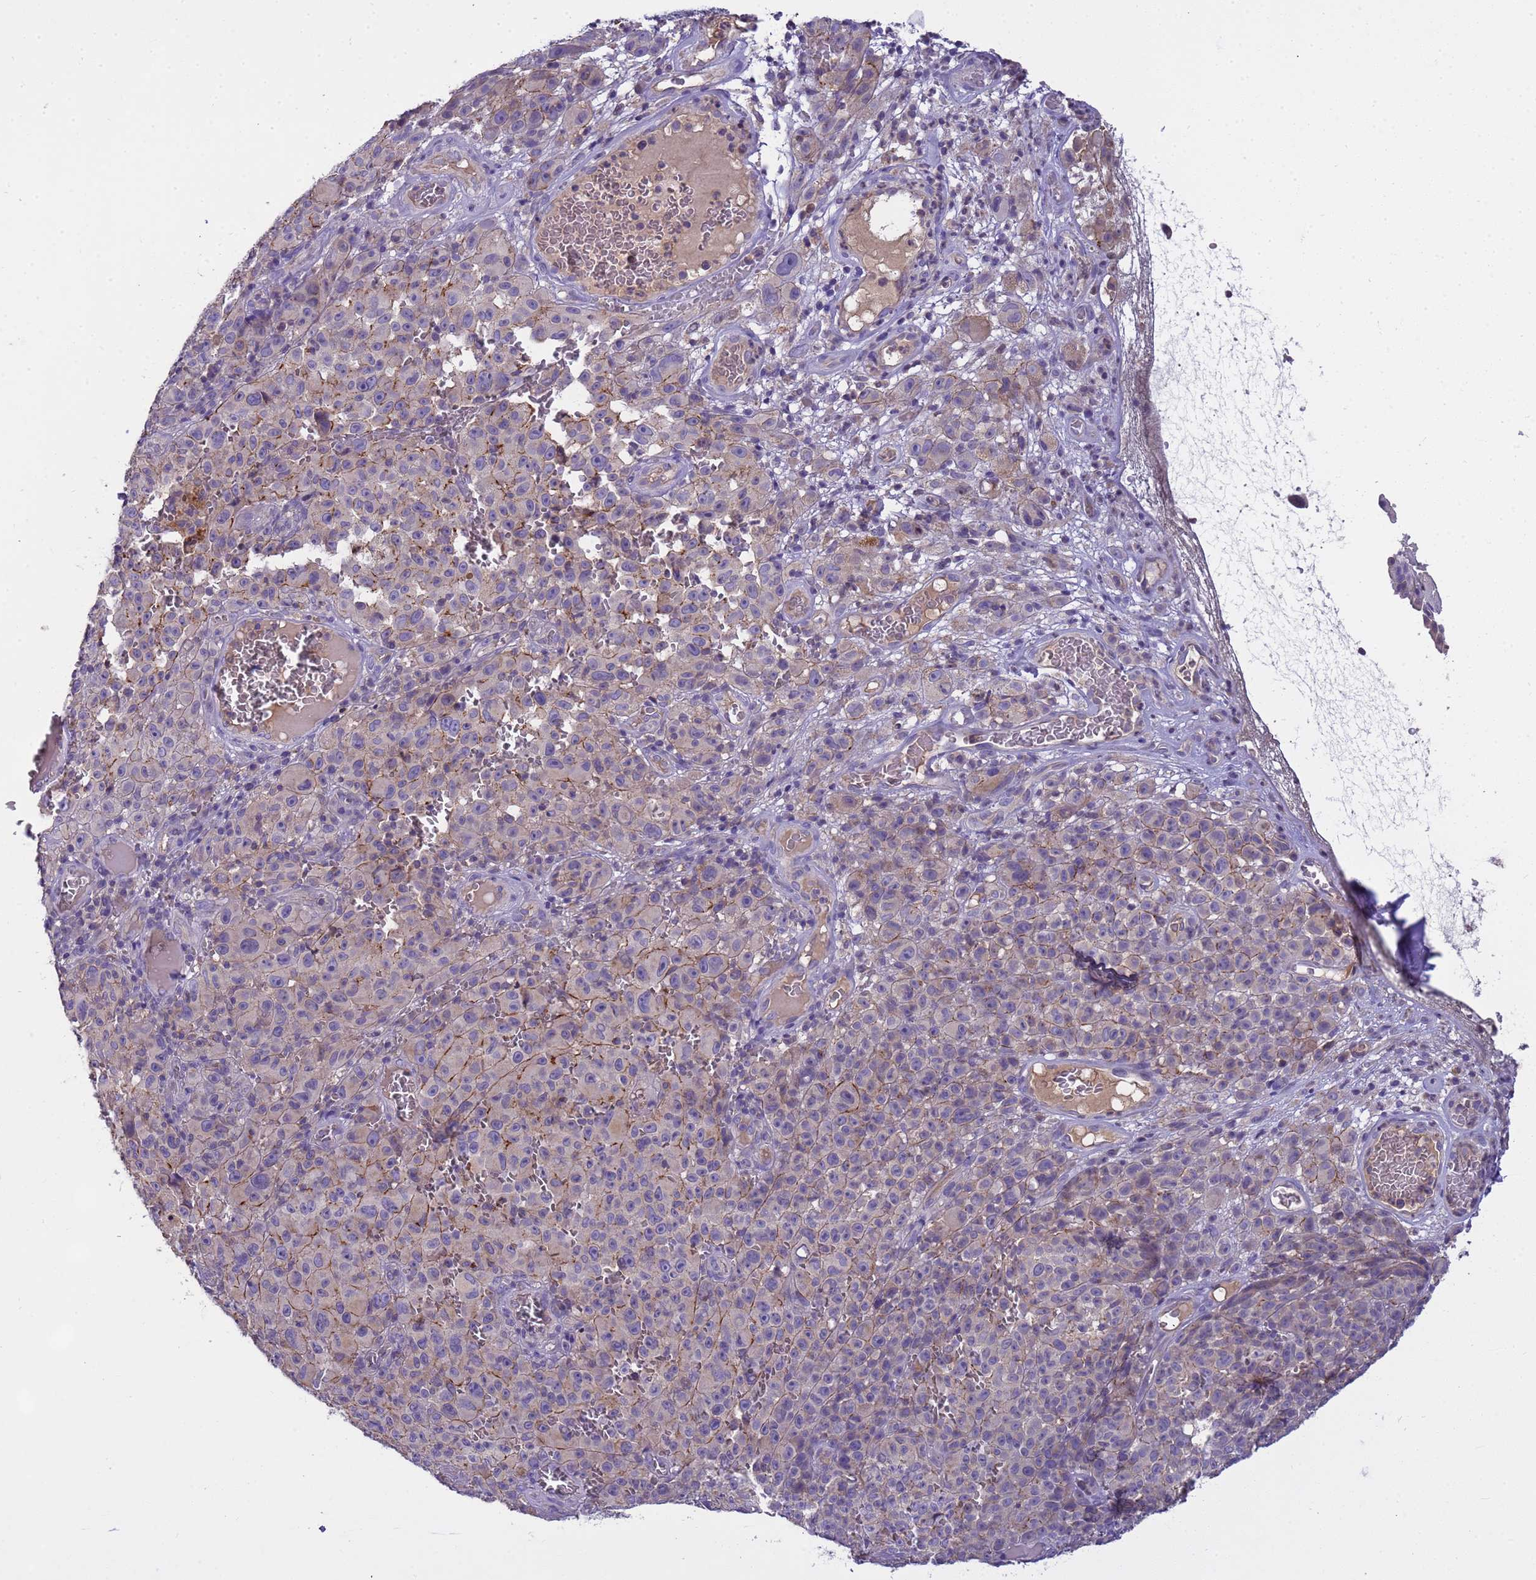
{"staining": {"intensity": "negative", "quantity": "none", "location": "none"}, "tissue": "melanoma", "cell_type": "Tumor cells", "image_type": "cancer", "snomed": [{"axis": "morphology", "description": "Malignant melanoma, NOS"}, {"axis": "topography", "description": "Skin"}], "caption": "Immunohistochemical staining of human melanoma demonstrates no significant staining in tumor cells.", "gene": "PLCXD3", "patient": {"sex": "female", "age": 82}}